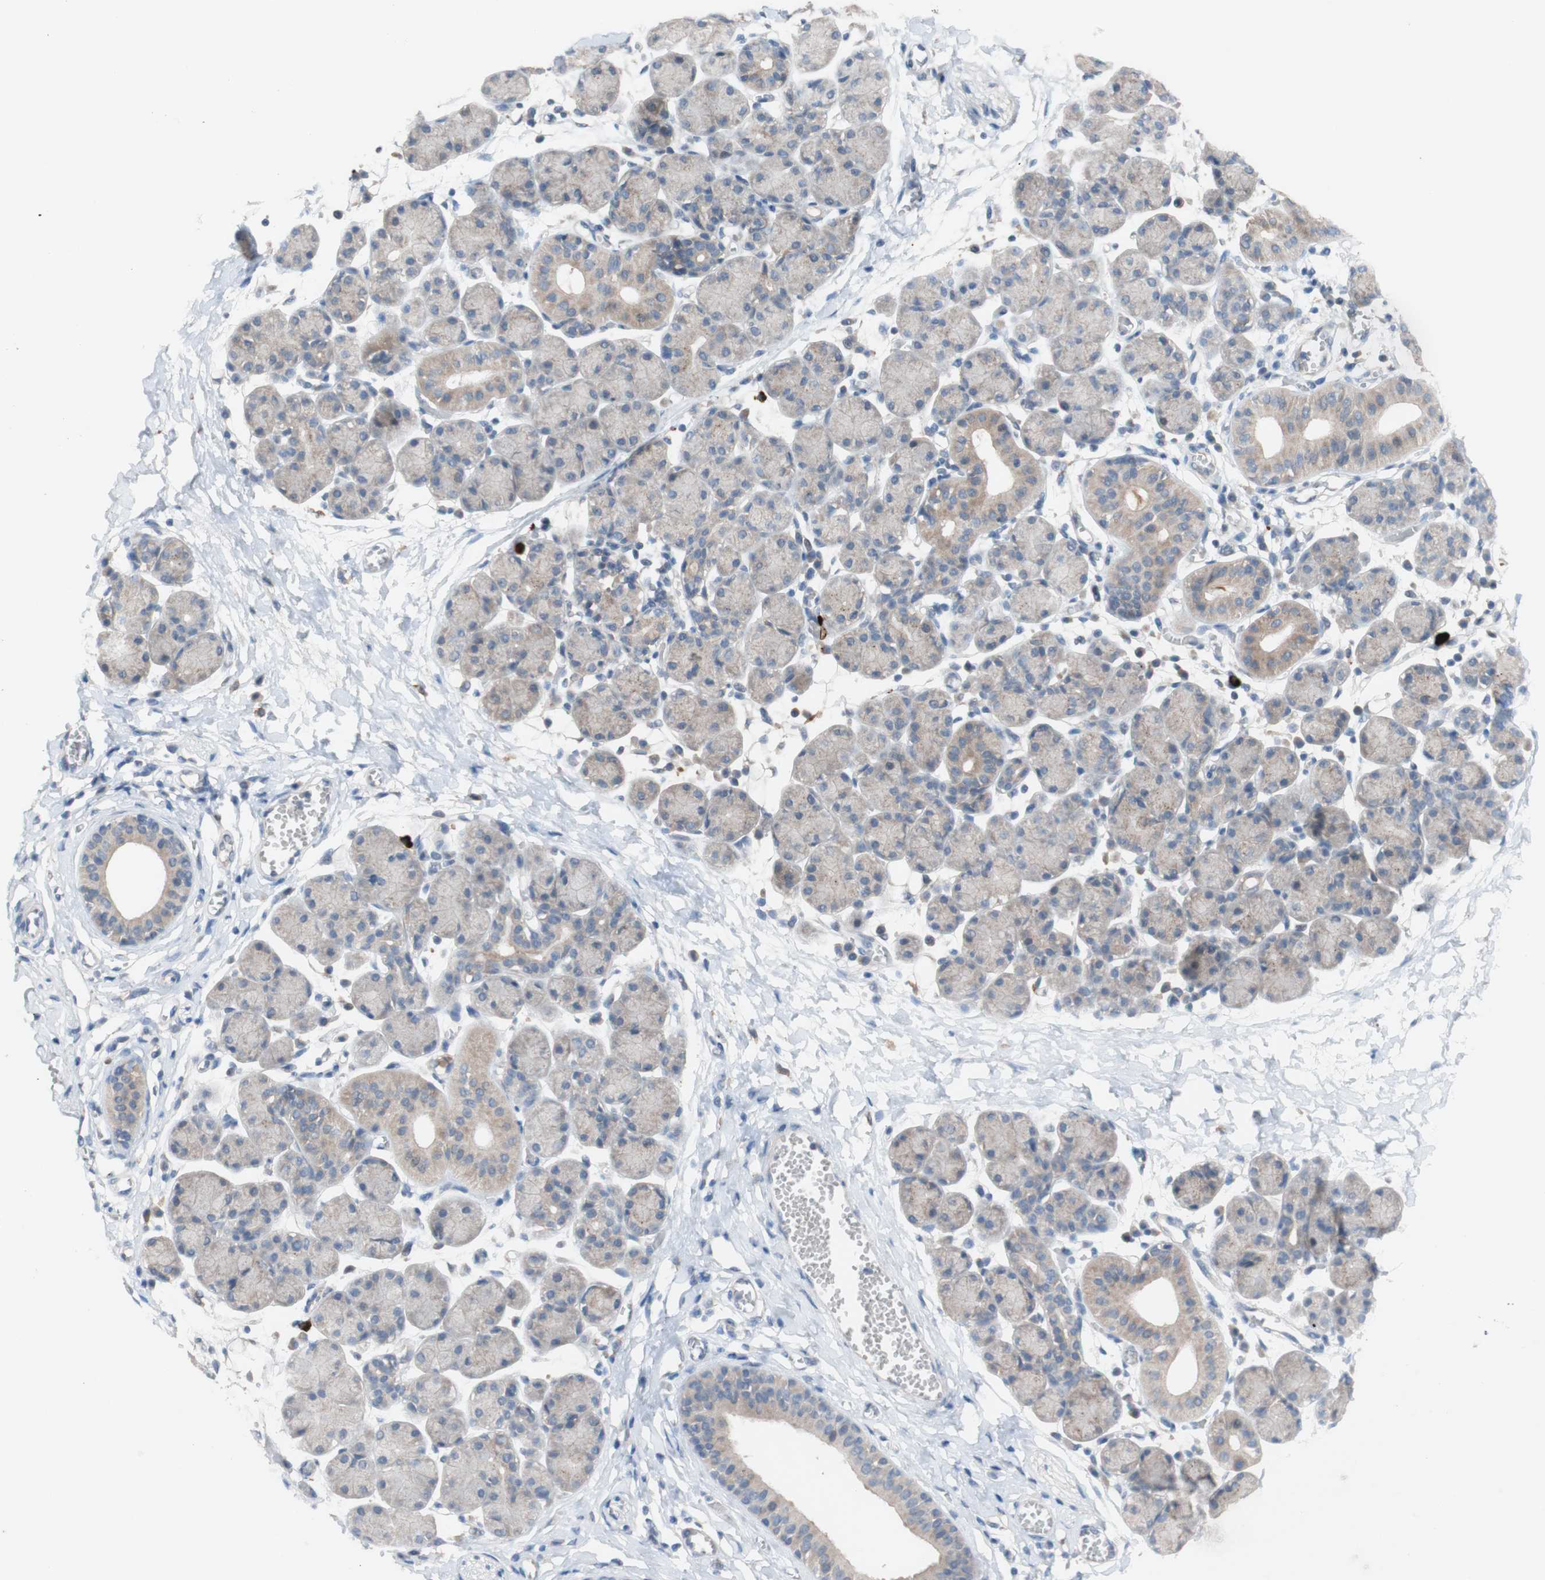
{"staining": {"intensity": "weak", "quantity": "<25%", "location": "cytoplasmic/membranous"}, "tissue": "salivary gland", "cell_type": "Glandular cells", "image_type": "normal", "snomed": [{"axis": "morphology", "description": "Normal tissue, NOS"}, {"axis": "morphology", "description": "Inflammation, NOS"}, {"axis": "topography", "description": "Lymph node"}, {"axis": "topography", "description": "Salivary gland"}], "caption": "Immunohistochemical staining of unremarkable human salivary gland exhibits no significant staining in glandular cells. (IHC, brightfield microscopy, high magnification).", "gene": "PEX2", "patient": {"sex": "male", "age": 3}}